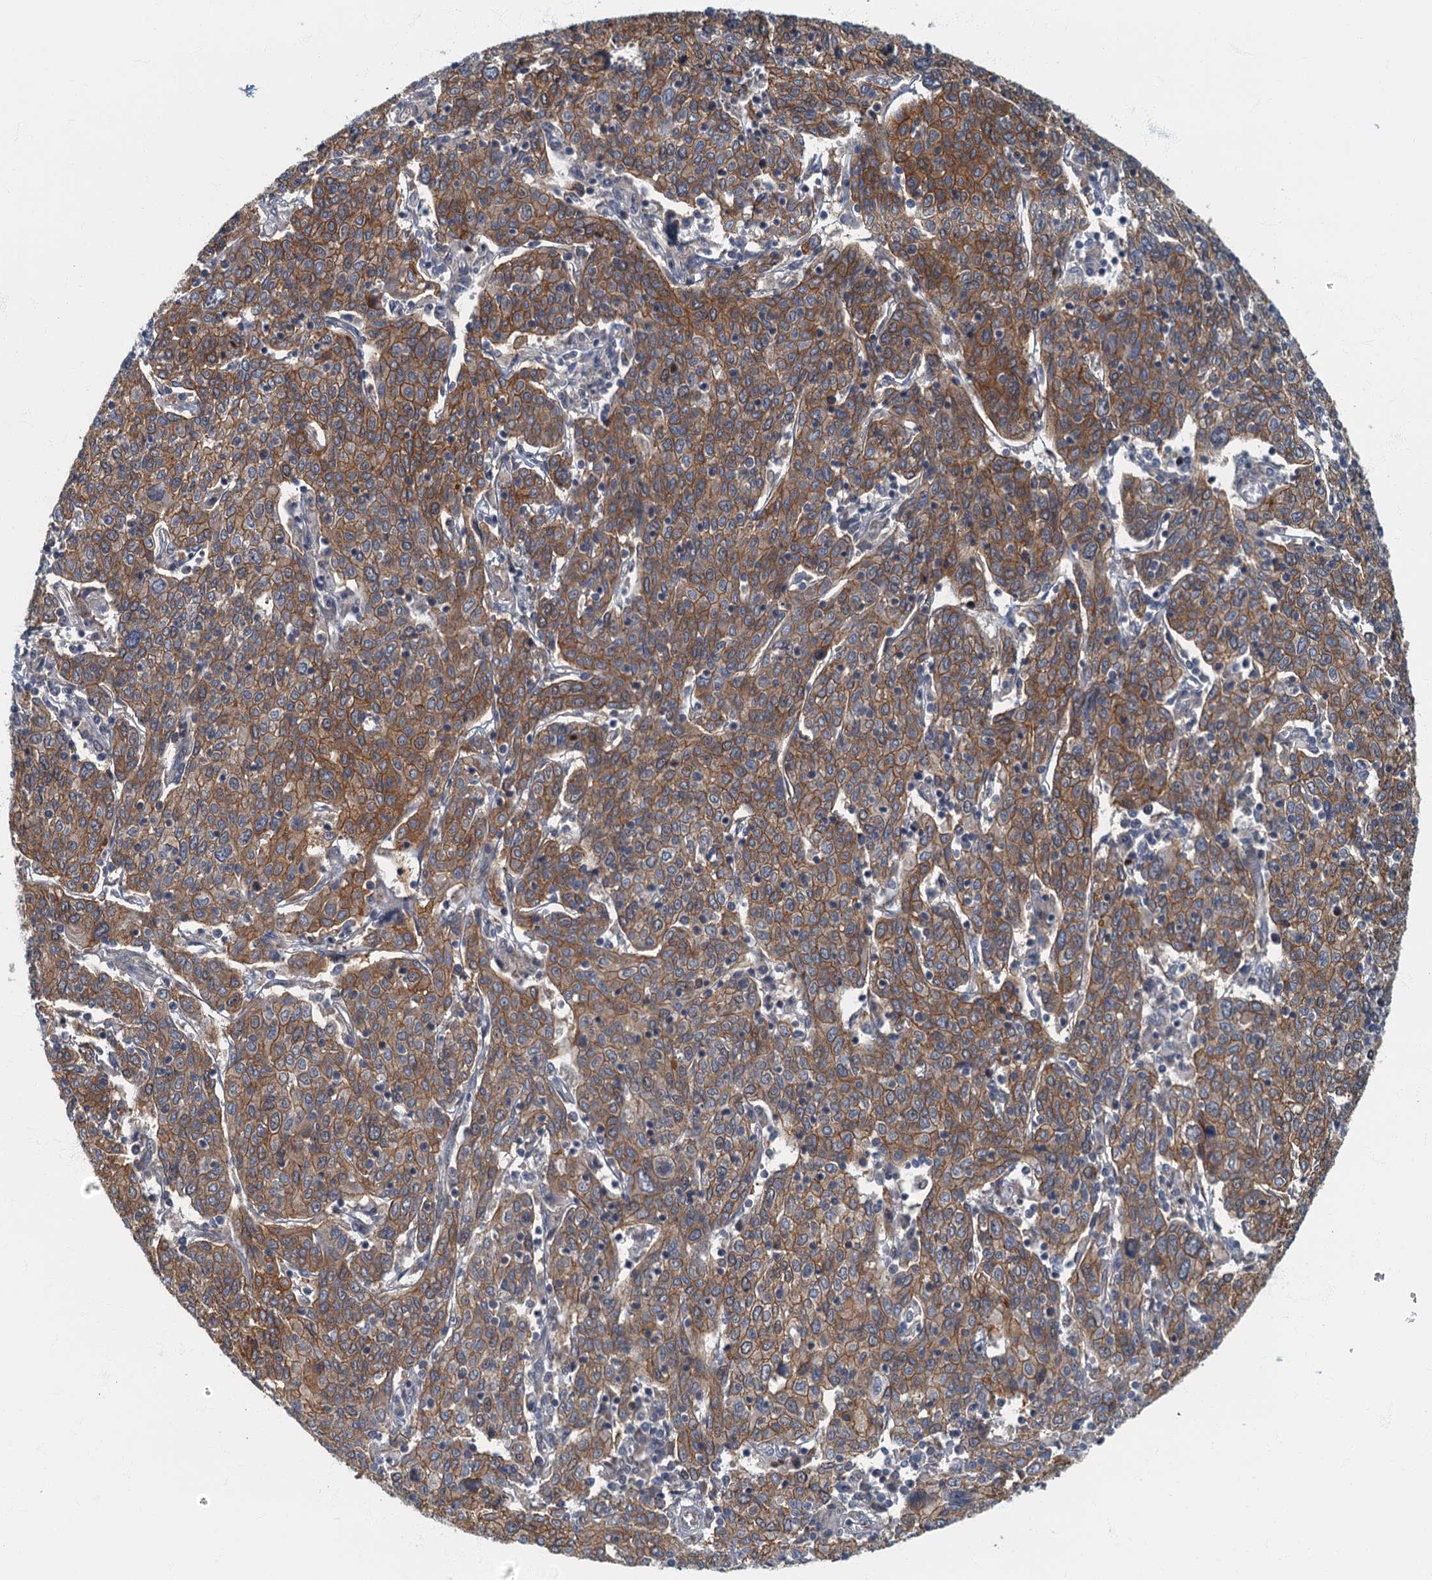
{"staining": {"intensity": "moderate", "quantity": ">75%", "location": "cytoplasmic/membranous"}, "tissue": "cervical cancer", "cell_type": "Tumor cells", "image_type": "cancer", "snomed": [{"axis": "morphology", "description": "Squamous cell carcinoma, NOS"}, {"axis": "topography", "description": "Cervix"}], "caption": "Protein staining displays moderate cytoplasmic/membranous expression in approximately >75% of tumor cells in cervical cancer (squamous cell carcinoma).", "gene": "CKAP2L", "patient": {"sex": "female", "age": 67}}